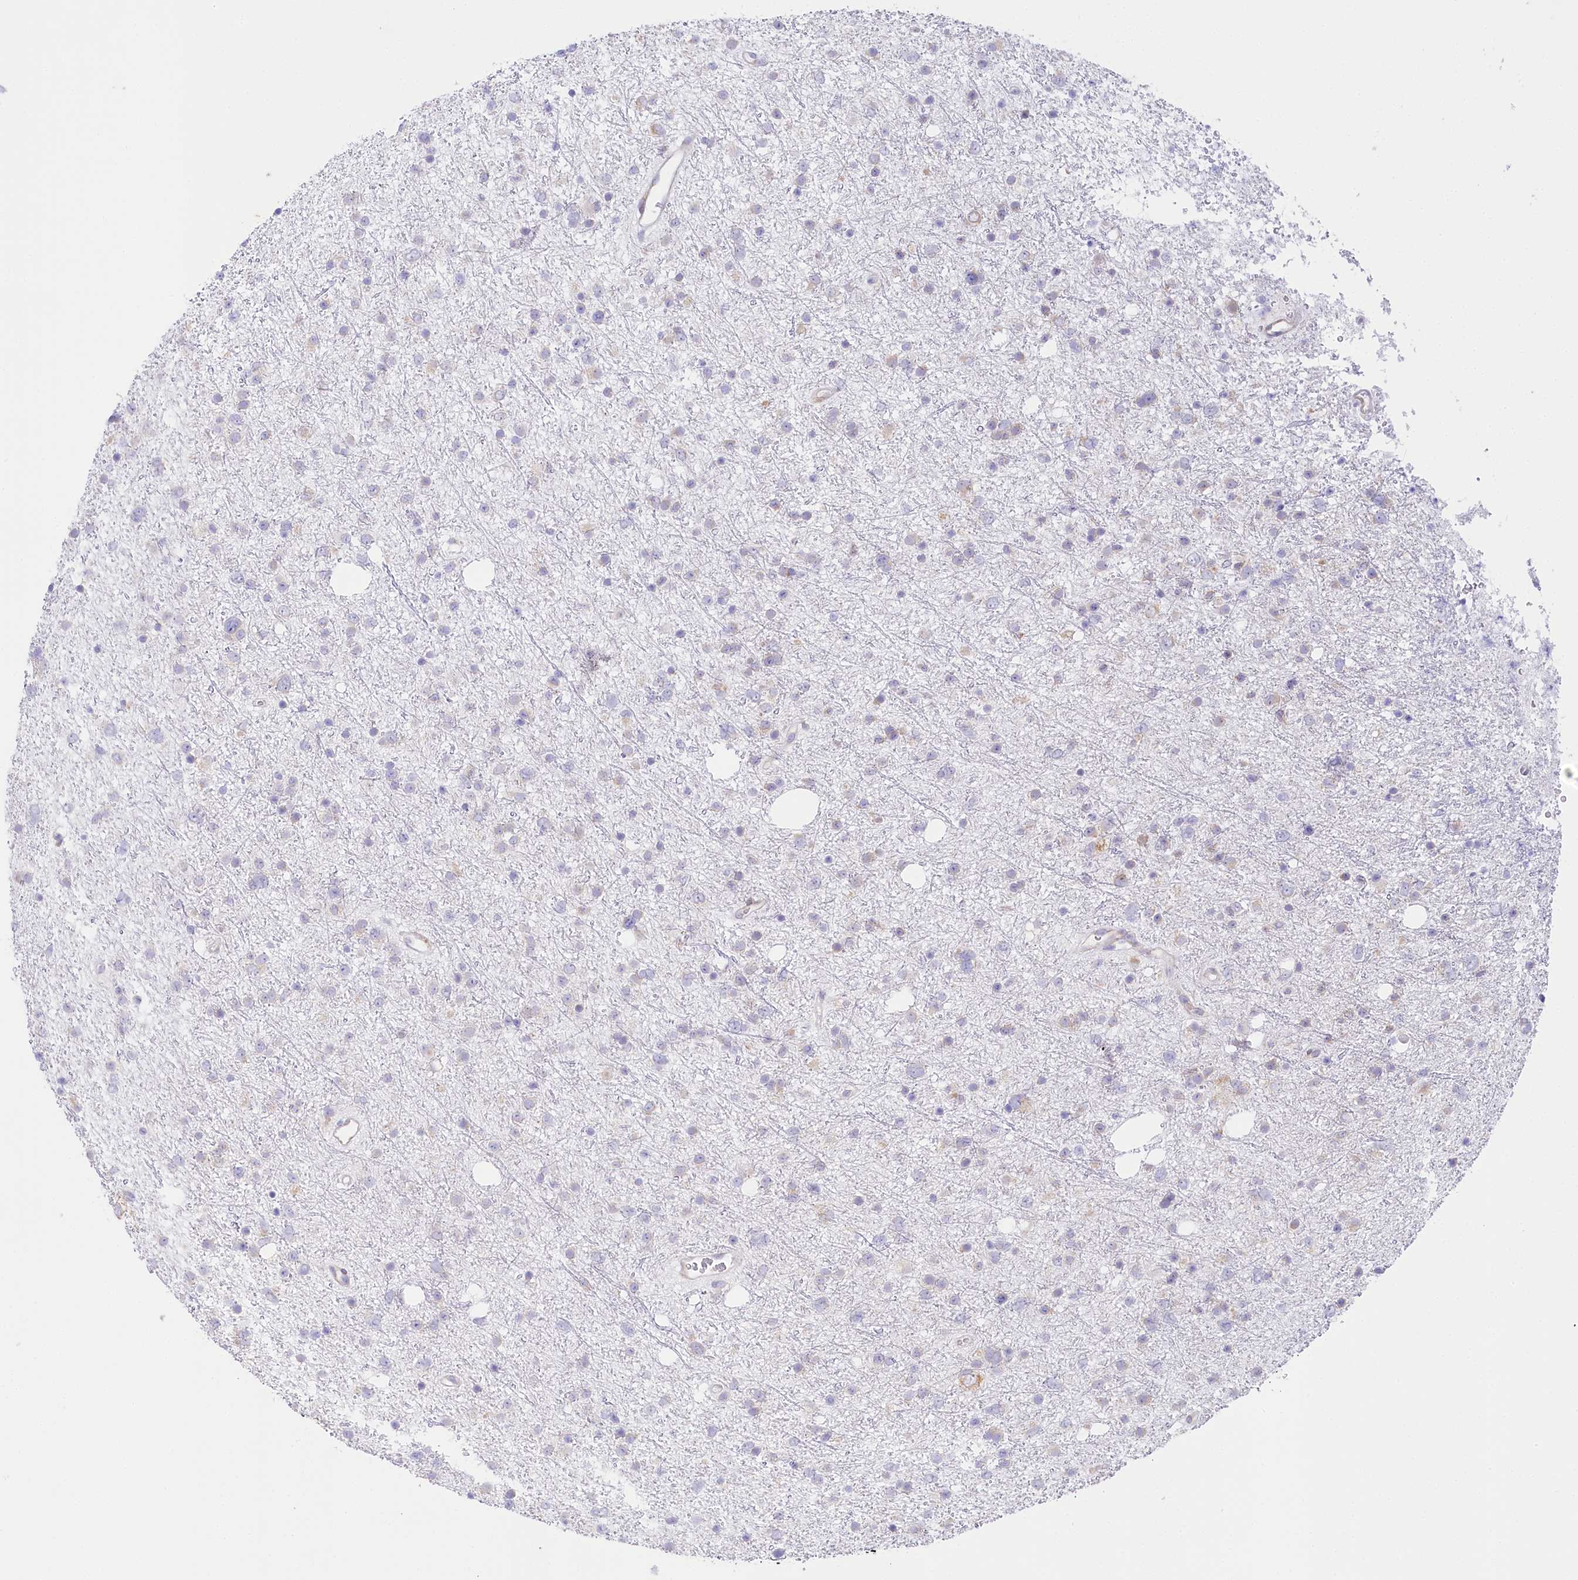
{"staining": {"intensity": "negative", "quantity": "none", "location": "none"}, "tissue": "glioma", "cell_type": "Tumor cells", "image_type": "cancer", "snomed": [{"axis": "morphology", "description": "Glioma, malignant, Low grade"}, {"axis": "topography", "description": "Cerebral cortex"}], "caption": "IHC photomicrograph of human glioma stained for a protein (brown), which displays no expression in tumor cells. The staining is performed using DAB brown chromogen with nuclei counter-stained in using hematoxylin.", "gene": "CSN3", "patient": {"sex": "female", "age": 39}}